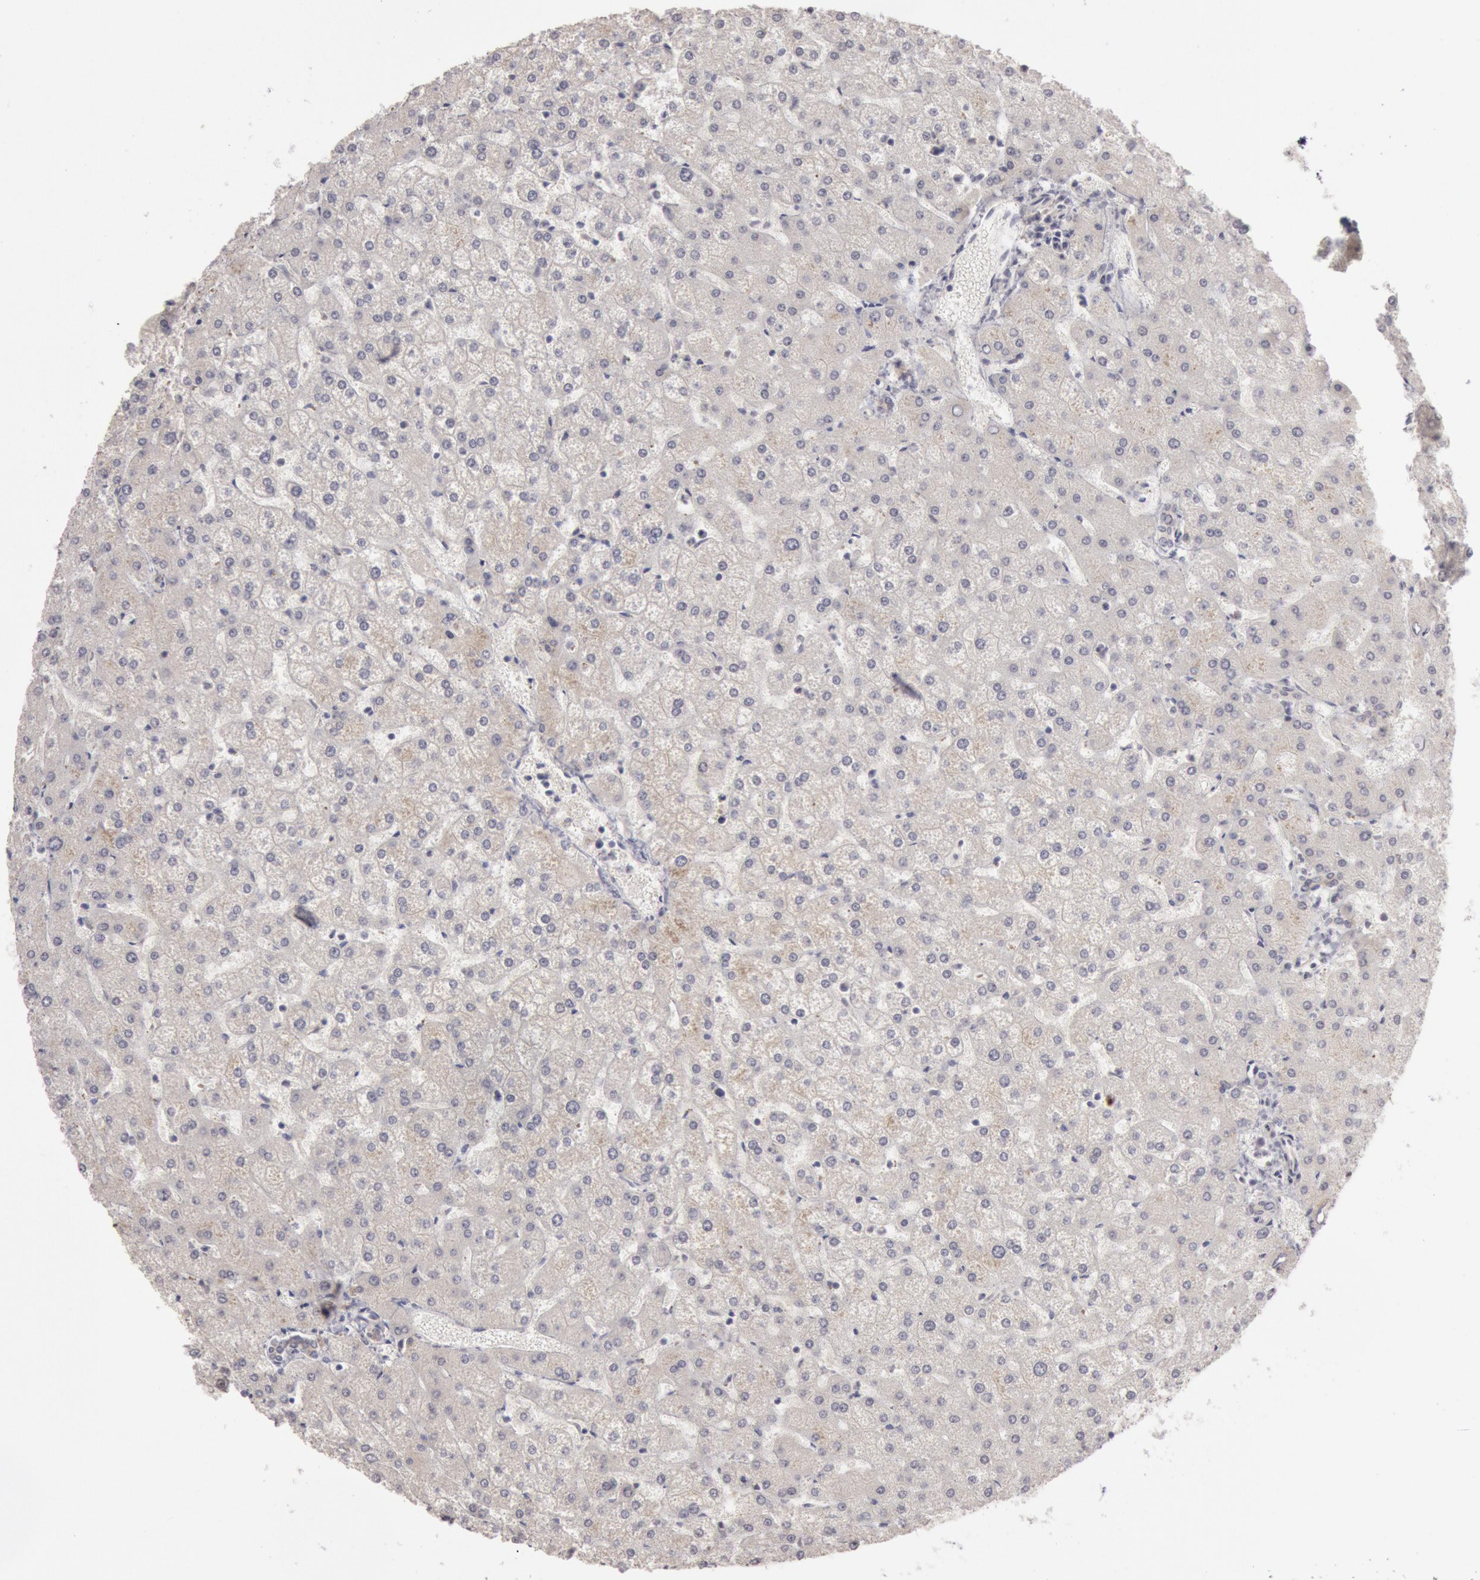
{"staining": {"intensity": "negative", "quantity": "none", "location": "none"}, "tissue": "liver", "cell_type": "Cholangiocytes", "image_type": "normal", "snomed": [{"axis": "morphology", "description": "Normal tissue, NOS"}, {"axis": "topography", "description": "Liver"}], "caption": "Liver was stained to show a protein in brown. There is no significant positivity in cholangiocytes. (Brightfield microscopy of DAB IHC at high magnification).", "gene": "RIMBP3B", "patient": {"sex": "female", "age": 32}}